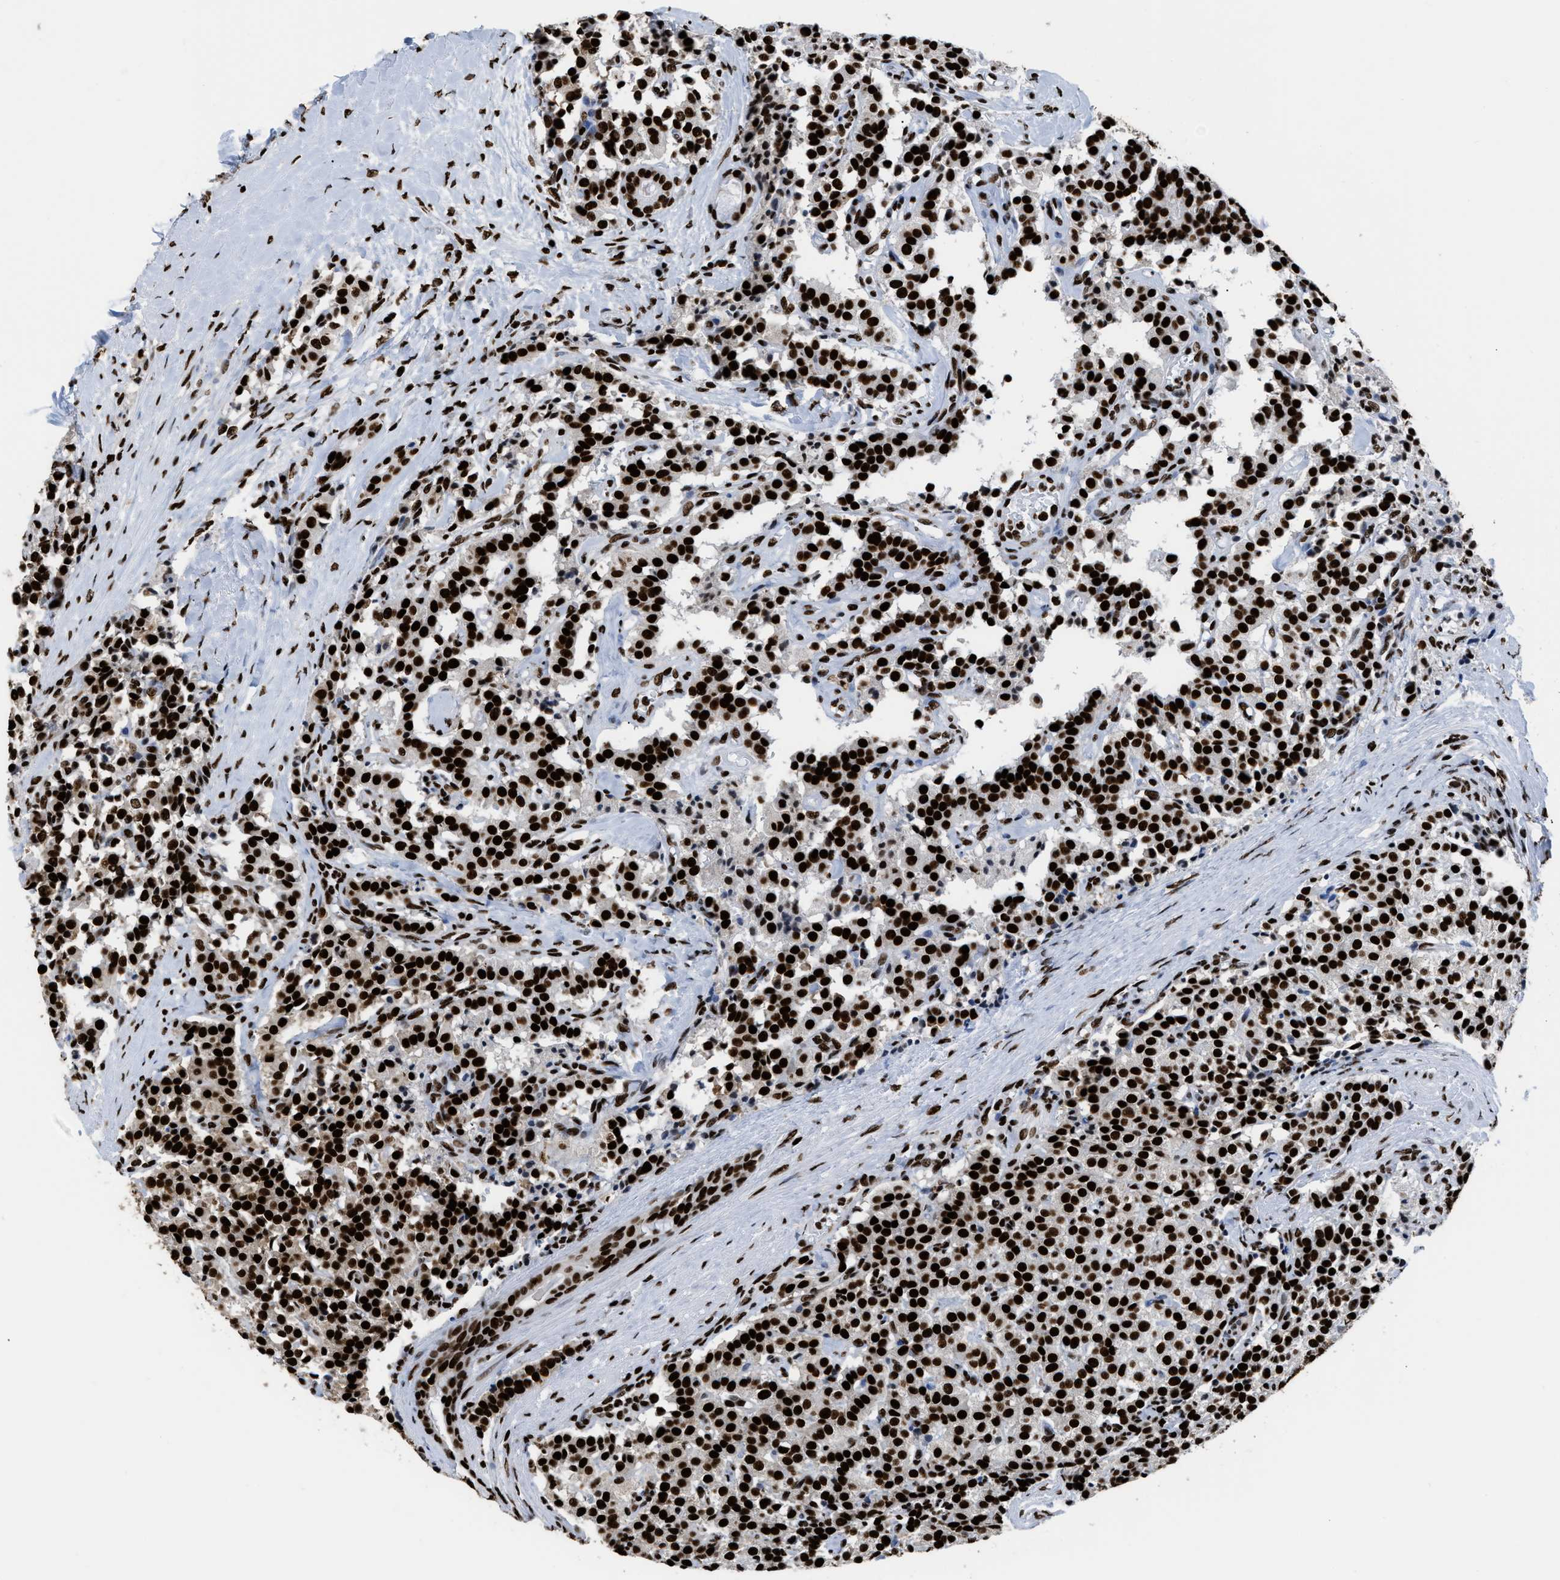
{"staining": {"intensity": "strong", "quantity": ">75%", "location": "nuclear"}, "tissue": "carcinoid", "cell_type": "Tumor cells", "image_type": "cancer", "snomed": [{"axis": "morphology", "description": "Carcinoid, malignant, NOS"}, {"axis": "topography", "description": "Lung"}], "caption": "This image reveals immunohistochemistry (IHC) staining of carcinoid (malignant), with high strong nuclear expression in approximately >75% of tumor cells.", "gene": "HNRNPM", "patient": {"sex": "male", "age": 30}}